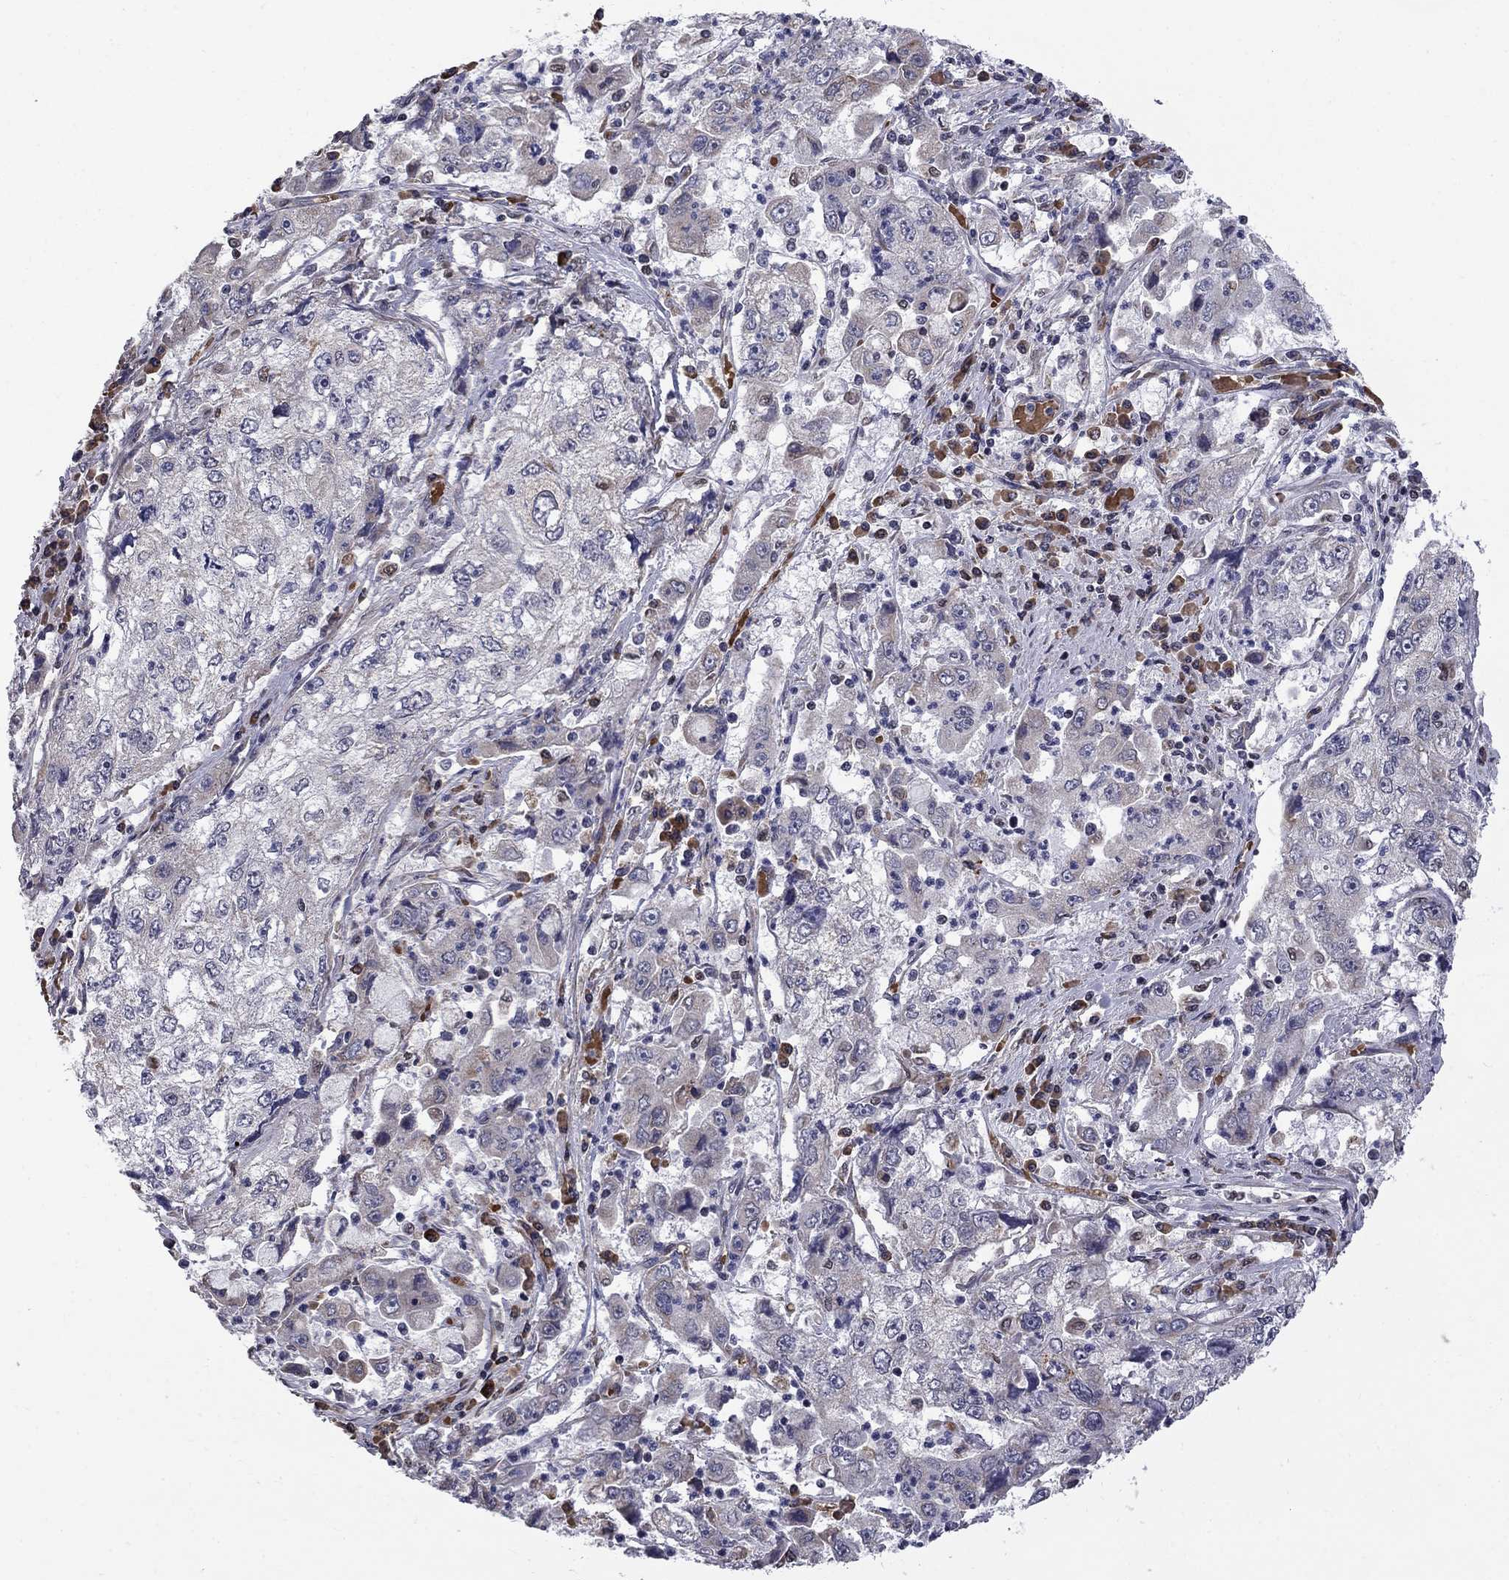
{"staining": {"intensity": "negative", "quantity": "none", "location": "none"}, "tissue": "cervical cancer", "cell_type": "Tumor cells", "image_type": "cancer", "snomed": [{"axis": "morphology", "description": "Squamous cell carcinoma, NOS"}, {"axis": "topography", "description": "Cervix"}], "caption": "Immunohistochemistry (IHC) image of human cervical cancer (squamous cell carcinoma) stained for a protein (brown), which exhibits no expression in tumor cells.", "gene": "HSPB2", "patient": {"sex": "female", "age": 36}}